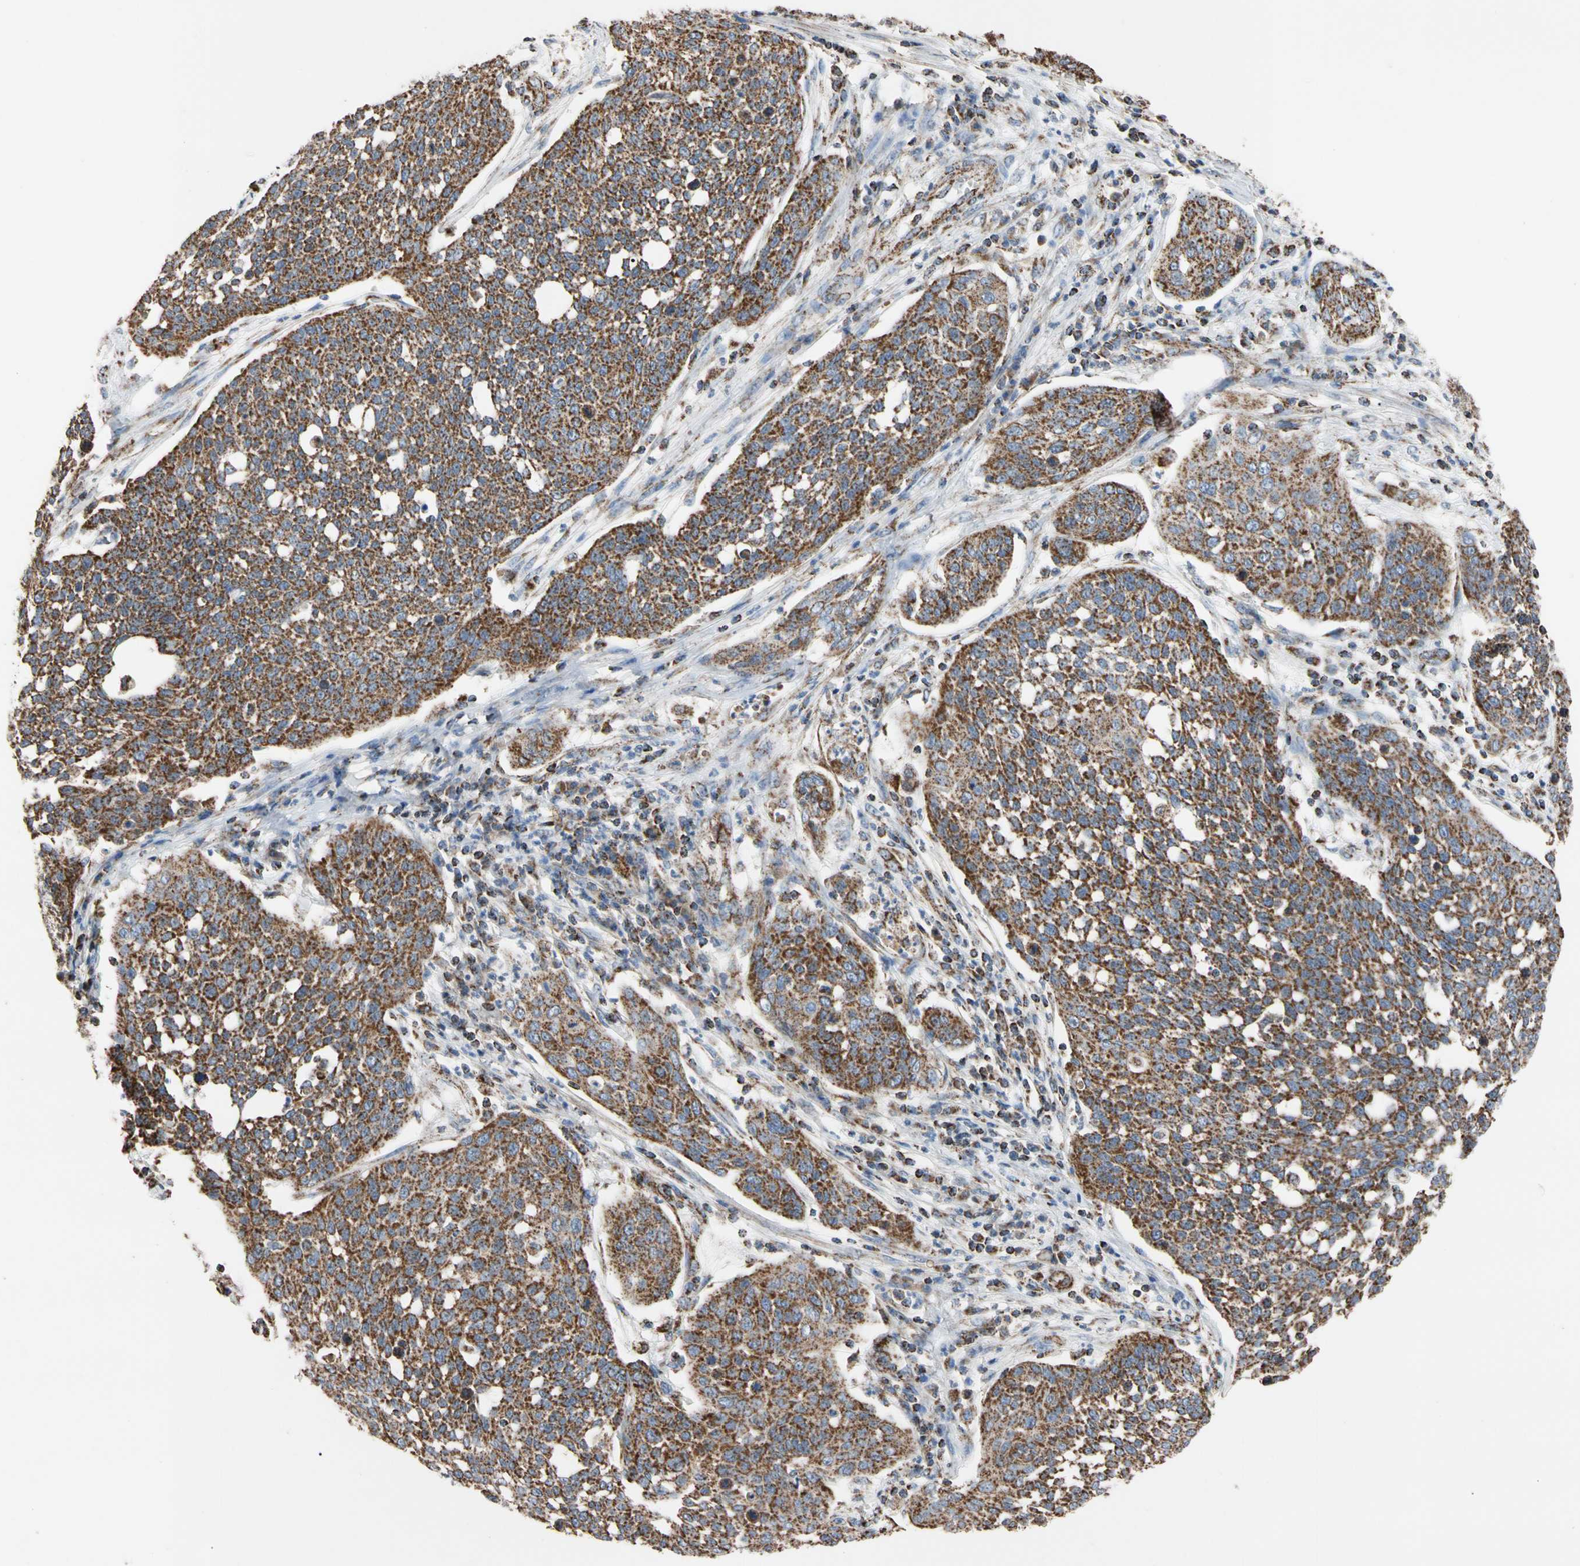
{"staining": {"intensity": "strong", "quantity": ">75%", "location": "cytoplasmic/membranous"}, "tissue": "cervical cancer", "cell_type": "Tumor cells", "image_type": "cancer", "snomed": [{"axis": "morphology", "description": "Squamous cell carcinoma, NOS"}, {"axis": "topography", "description": "Cervix"}], "caption": "Approximately >75% of tumor cells in squamous cell carcinoma (cervical) show strong cytoplasmic/membranous protein expression as visualized by brown immunohistochemical staining.", "gene": "FAM110B", "patient": {"sex": "female", "age": 34}}